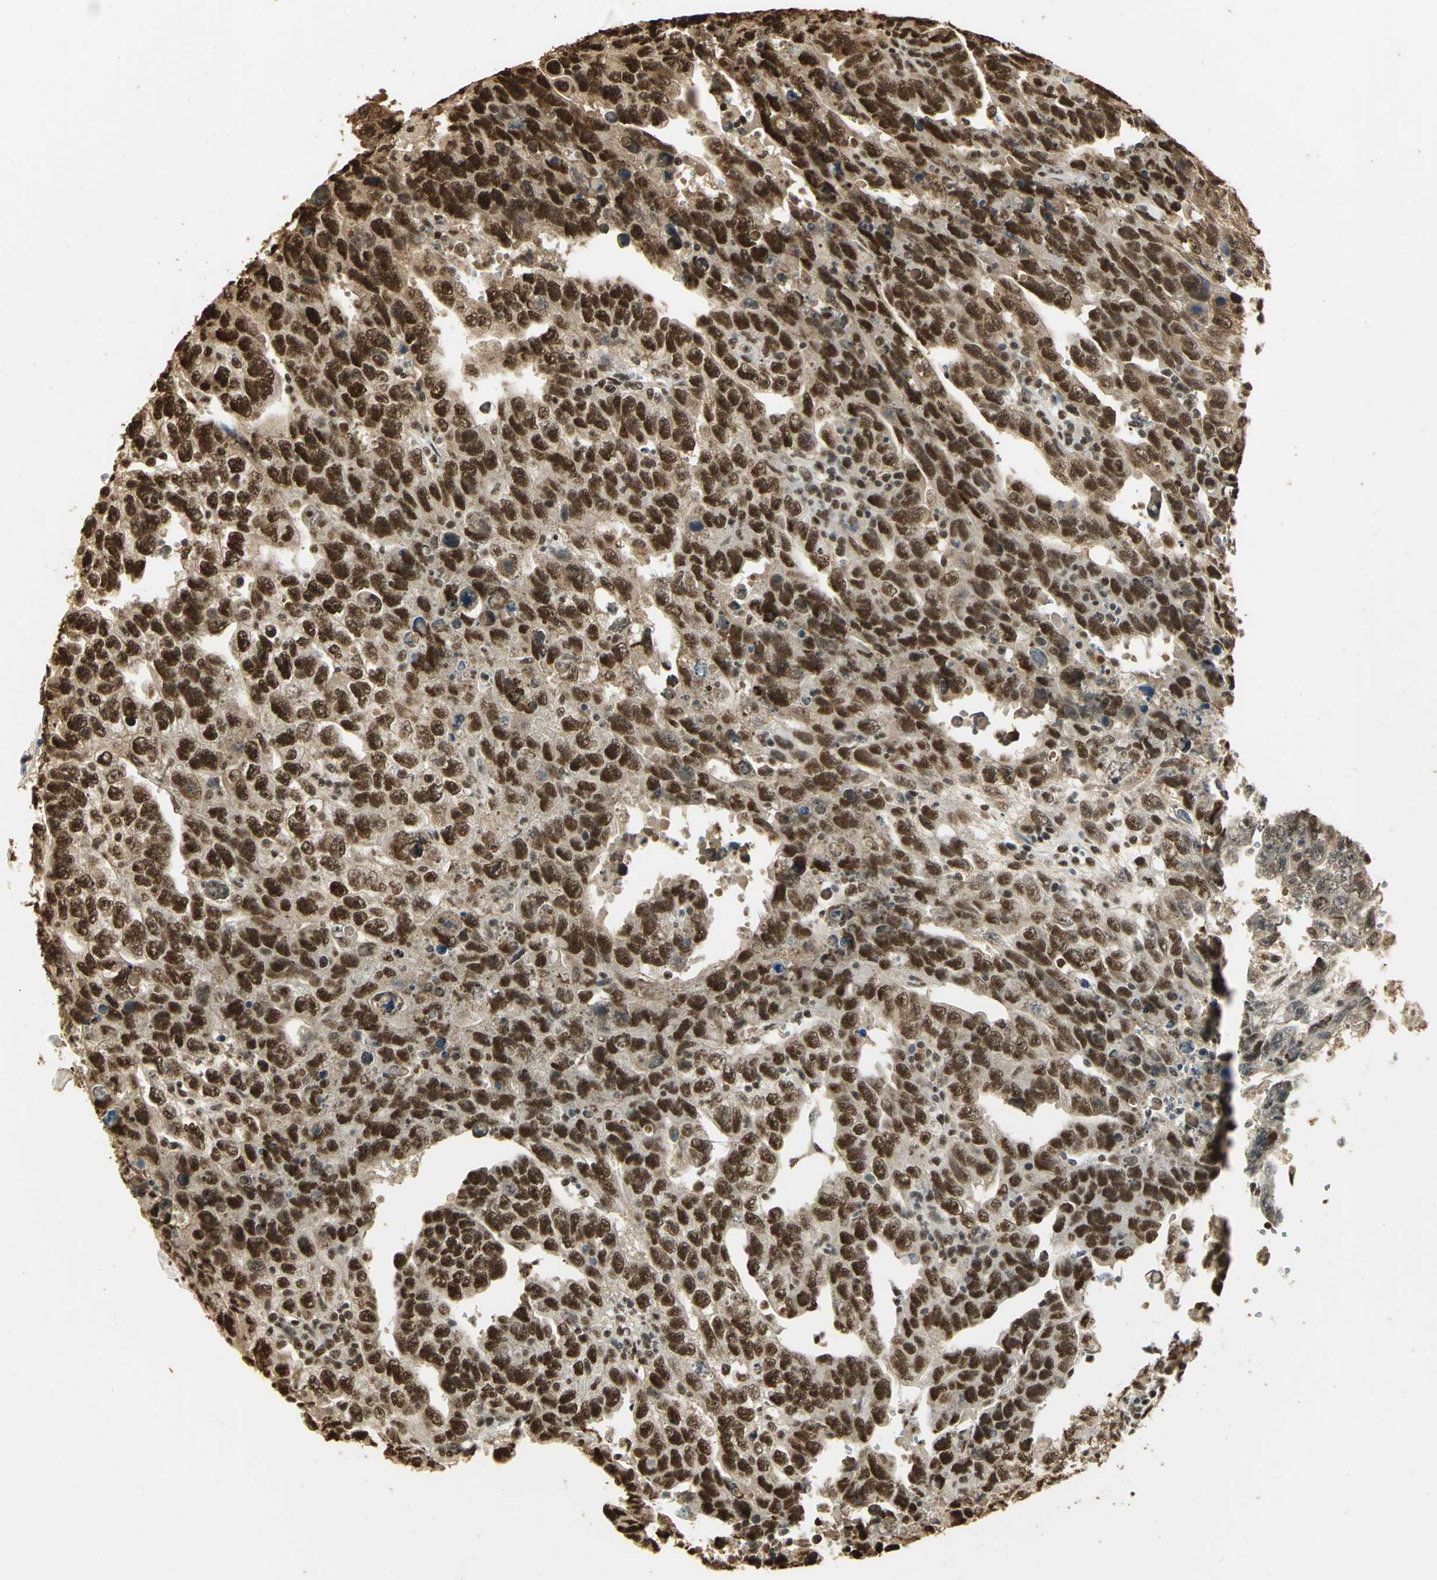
{"staining": {"intensity": "strong", "quantity": ">75%", "location": "cytoplasmic/membranous,nuclear"}, "tissue": "testis cancer", "cell_type": "Tumor cells", "image_type": "cancer", "snomed": [{"axis": "morphology", "description": "Carcinoma, Embryonal, NOS"}, {"axis": "topography", "description": "Testis"}], "caption": "A brown stain highlights strong cytoplasmic/membranous and nuclear staining of a protein in human testis cancer (embryonal carcinoma) tumor cells.", "gene": "SET", "patient": {"sex": "male", "age": 28}}